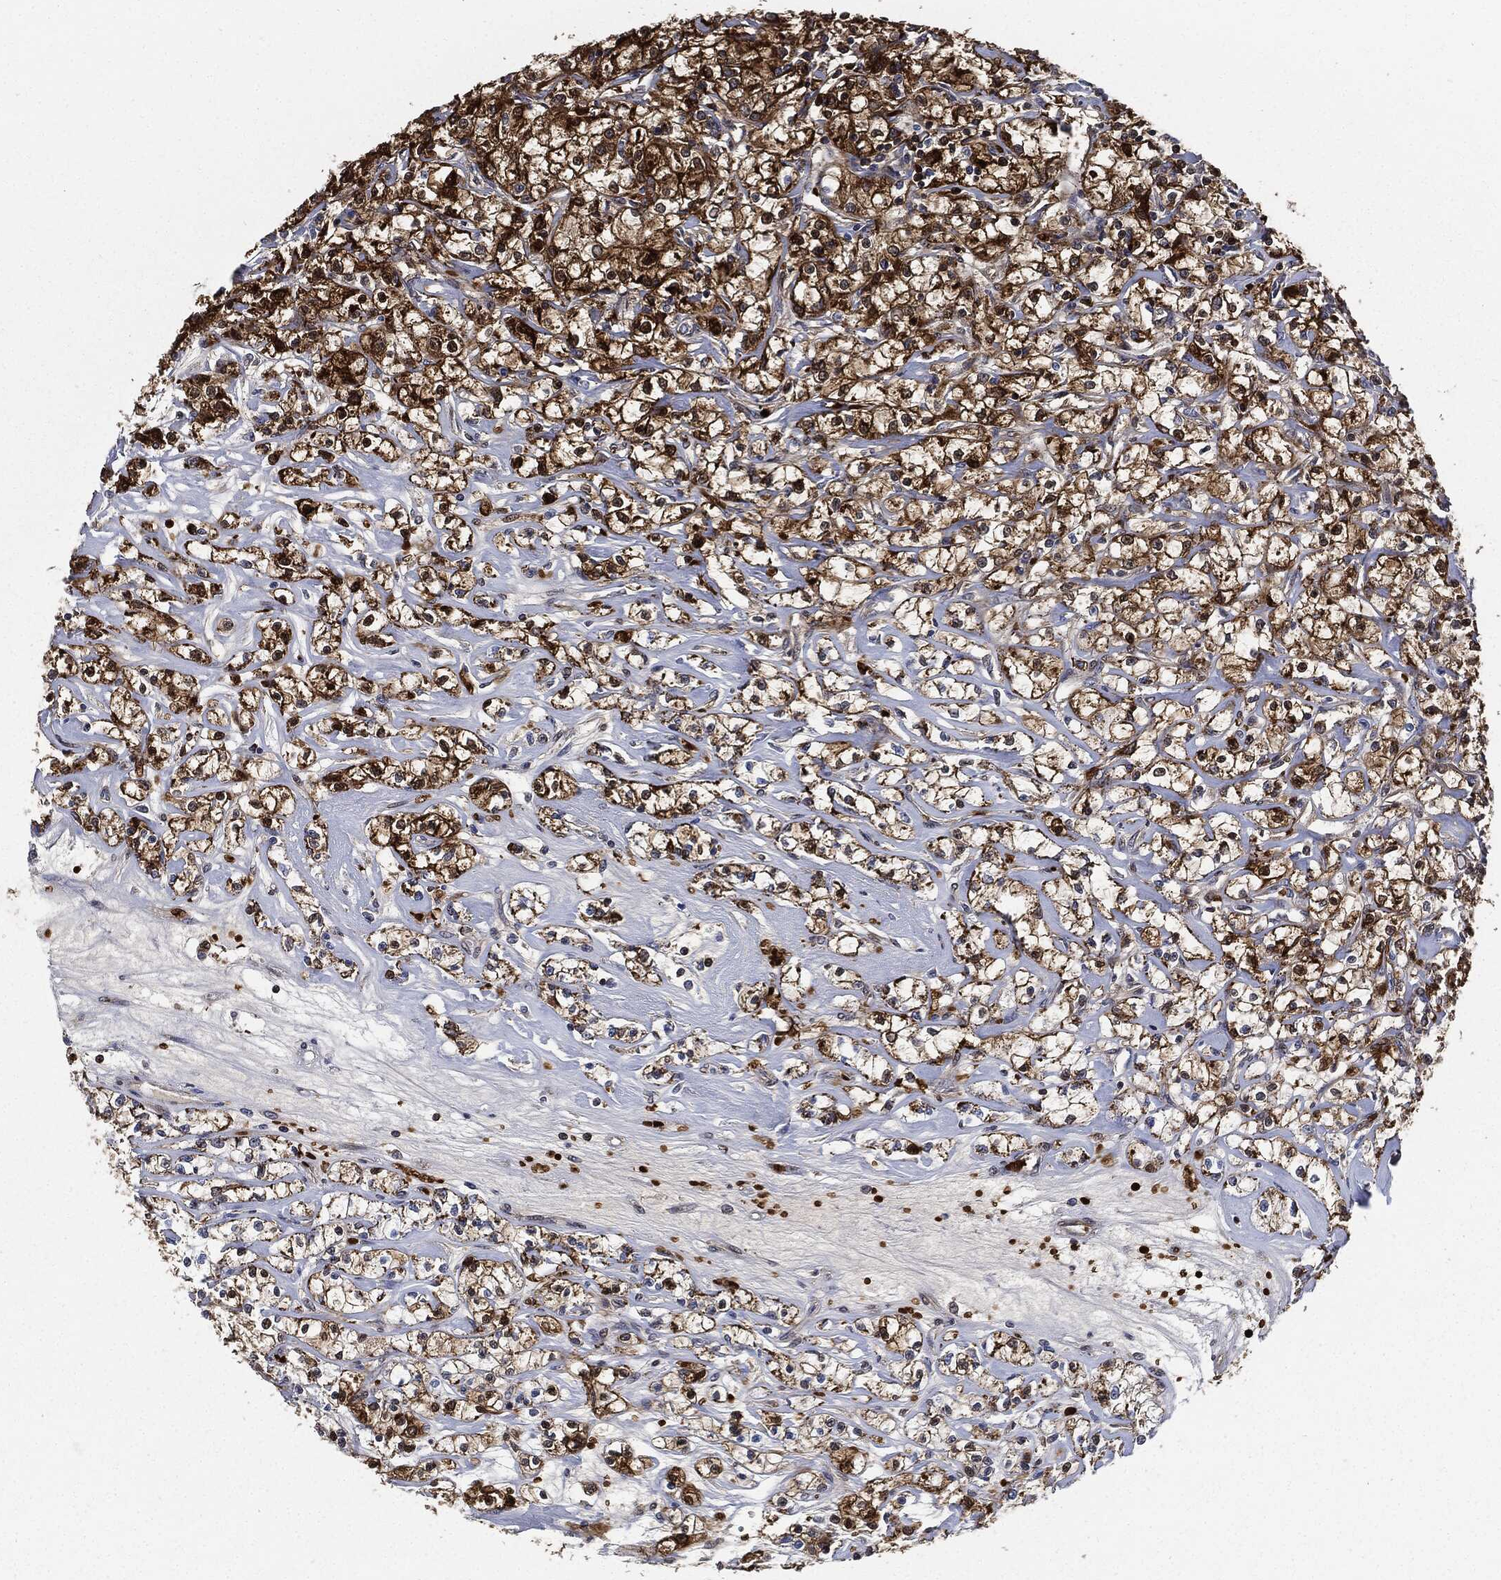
{"staining": {"intensity": "strong", "quantity": ">75%", "location": "cytoplasmic/membranous"}, "tissue": "renal cancer", "cell_type": "Tumor cells", "image_type": "cancer", "snomed": [{"axis": "morphology", "description": "Adenocarcinoma, NOS"}, {"axis": "topography", "description": "Kidney"}], "caption": "Protein analysis of renal adenocarcinoma tissue reveals strong cytoplasmic/membranous expression in about >75% of tumor cells.", "gene": "PRDX2", "patient": {"sex": "female", "age": 59}}